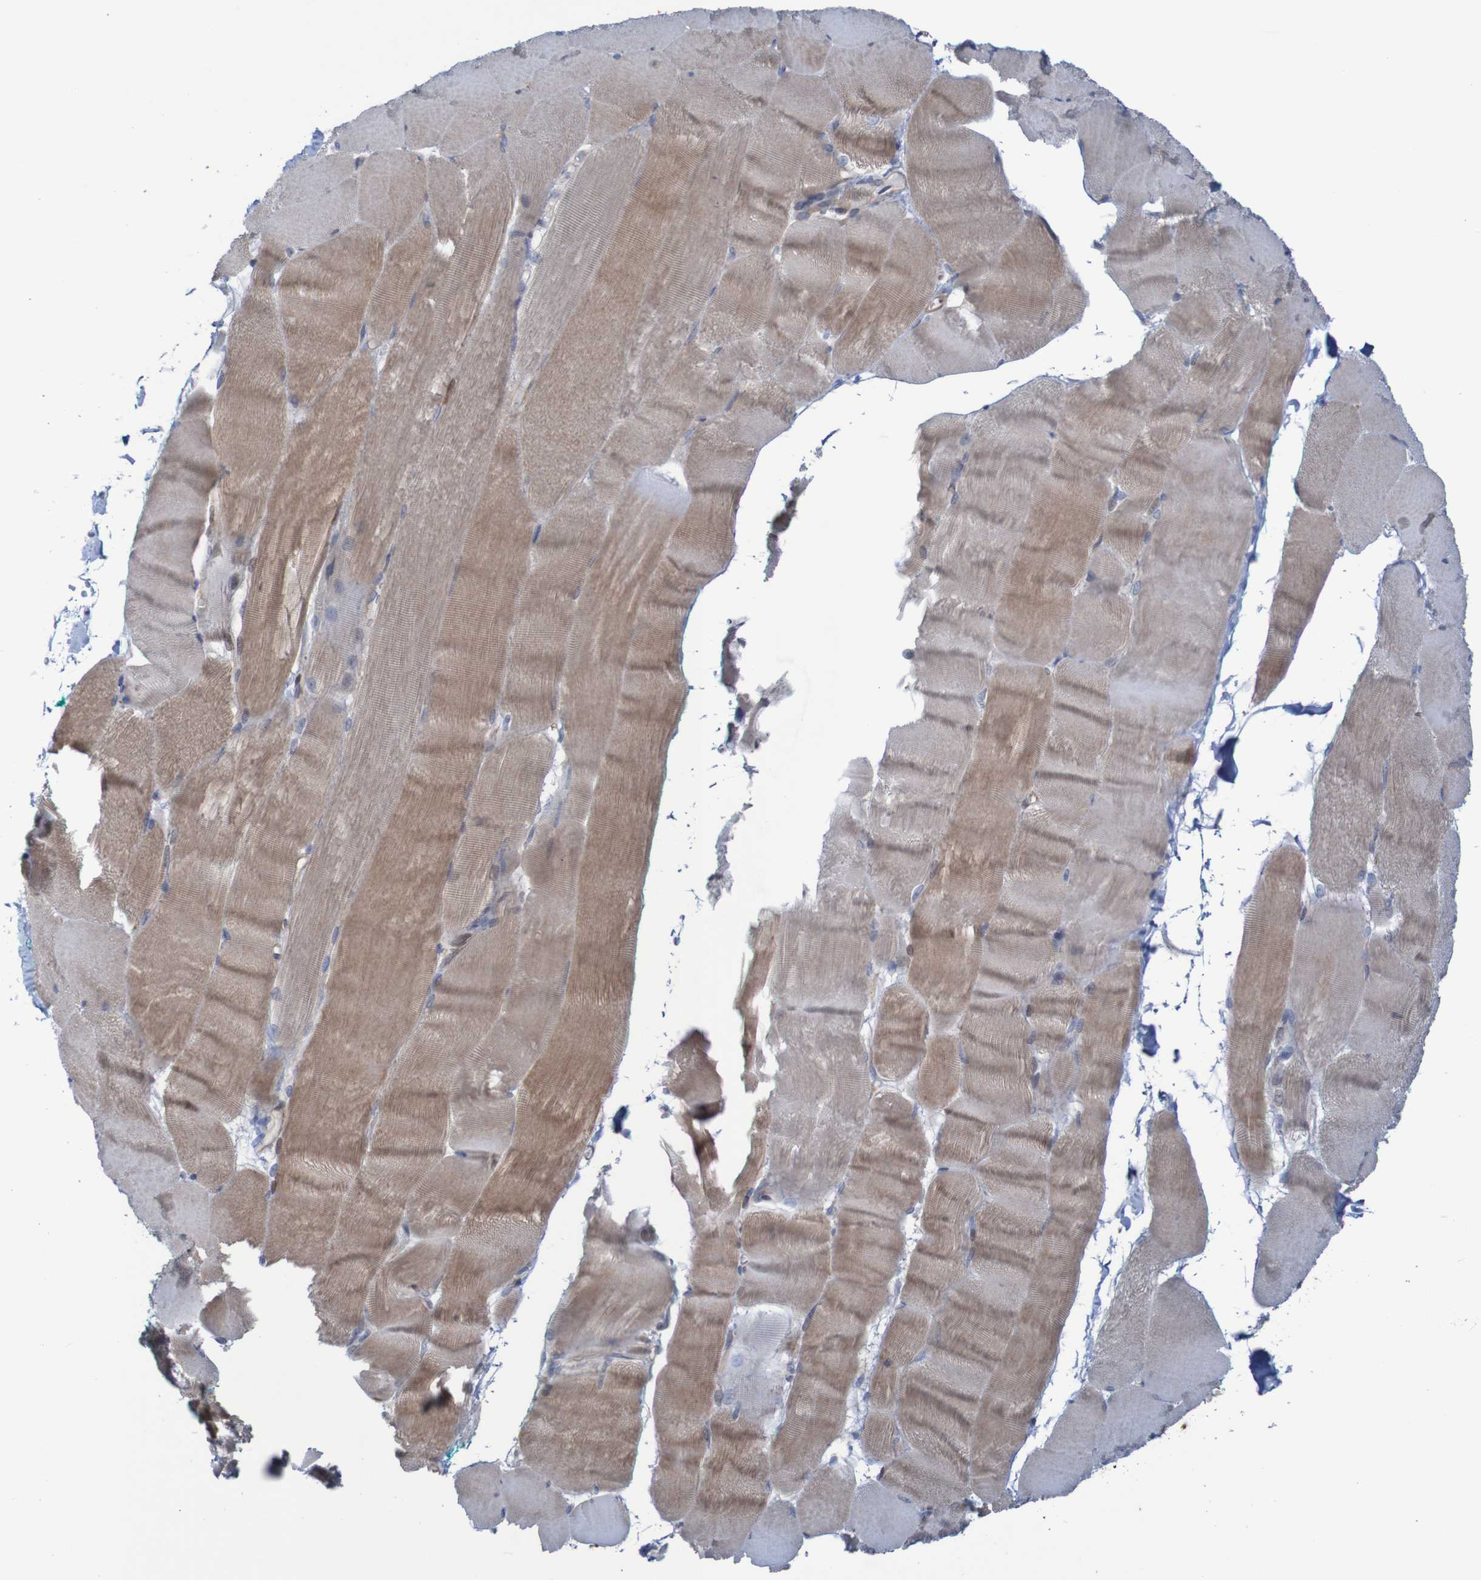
{"staining": {"intensity": "moderate", "quantity": "25%-75%", "location": "cytoplasmic/membranous"}, "tissue": "skeletal muscle", "cell_type": "Myocytes", "image_type": "normal", "snomed": [{"axis": "morphology", "description": "Normal tissue, NOS"}, {"axis": "morphology", "description": "Squamous cell carcinoma, NOS"}, {"axis": "topography", "description": "Skeletal muscle"}], "caption": "This histopathology image displays IHC staining of unremarkable skeletal muscle, with medium moderate cytoplasmic/membranous staining in about 25%-75% of myocytes.", "gene": "ANGPT4", "patient": {"sex": "male", "age": 51}}